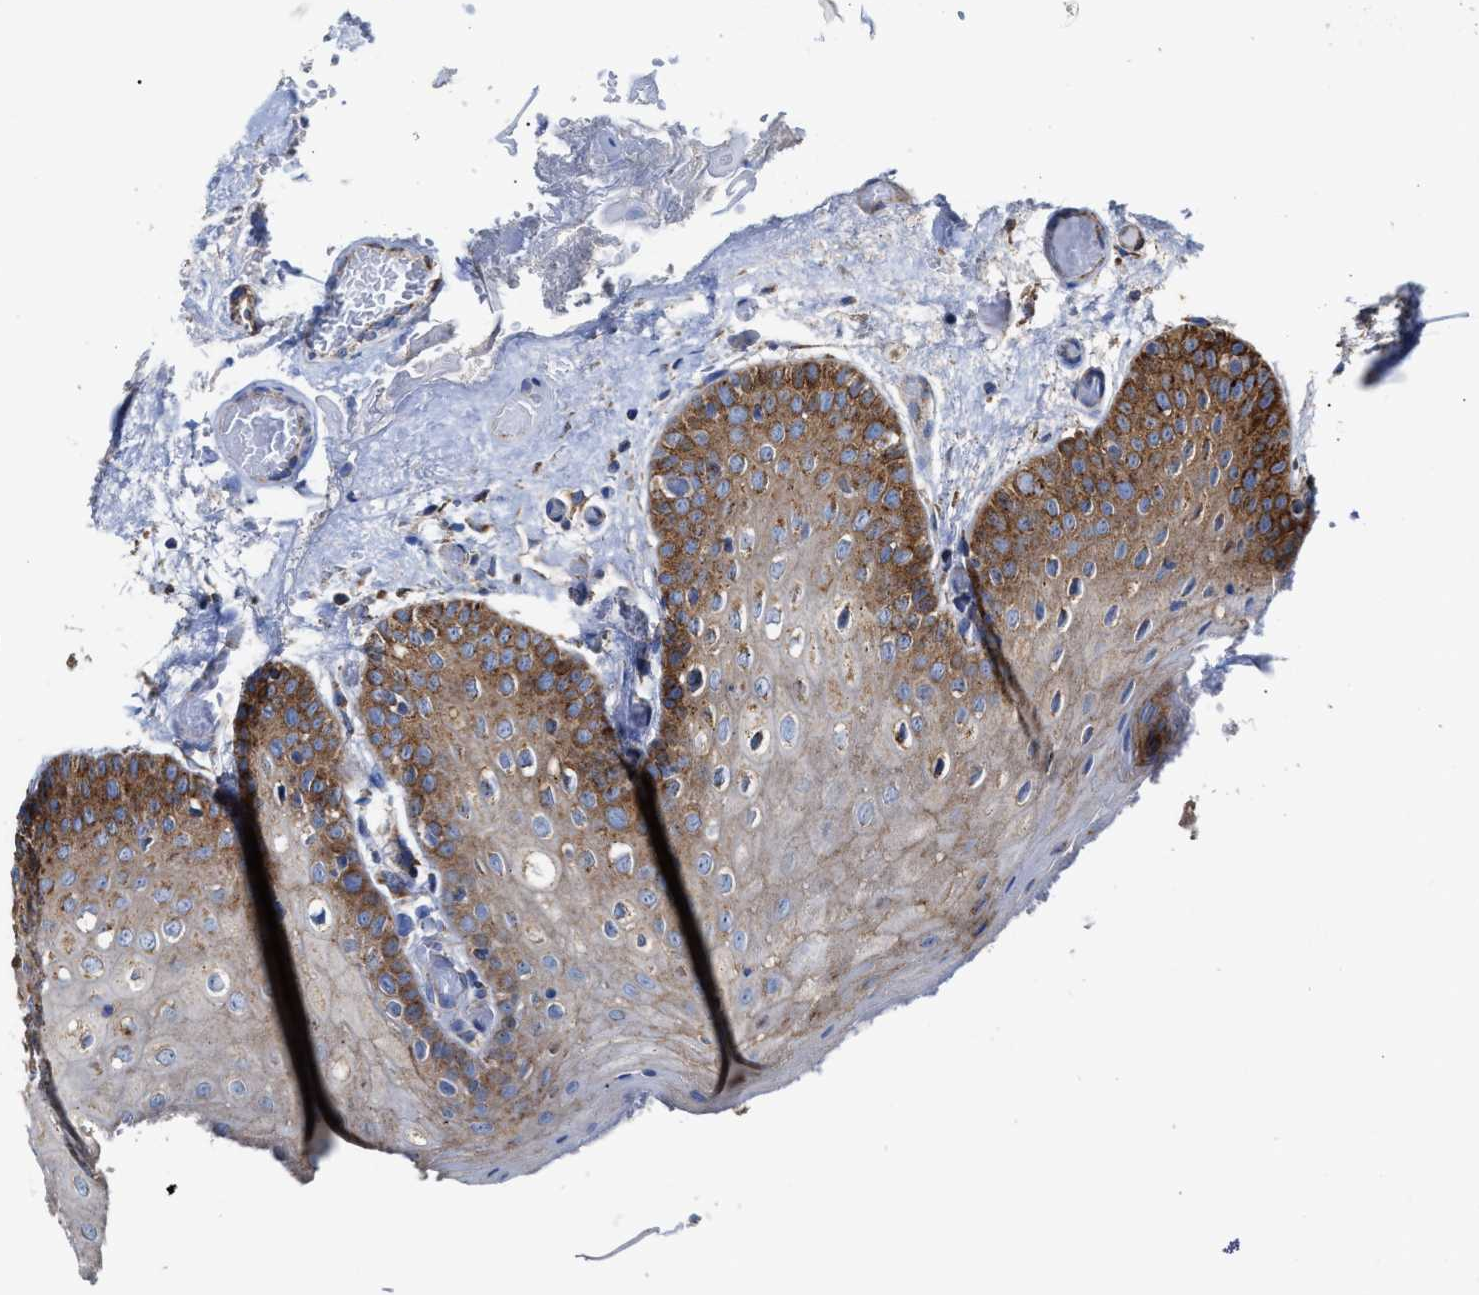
{"staining": {"intensity": "moderate", "quantity": ">75%", "location": "cytoplasmic/membranous"}, "tissue": "oral mucosa", "cell_type": "Squamous epithelial cells", "image_type": "normal", "snomed": [{"axis": "morphology", "description": "Normal tissue, NOS"}, {"axis": "morphology", "description": "Squamous cell carcinoma, NOS"}, {"axis": "topography", "description": "Oral tissue"}, {"axis": "topography", "description": "Head-Neck"}], "caption": "Approximately >75% of squamous epithelial cells in normal oral mucosa demonstrate moderate cytoplasmic/membranous protein expression as visualized by brown immunohistochemical staining.", "gene": "MECR", "patient": {"sex": "male", "age": 71}}